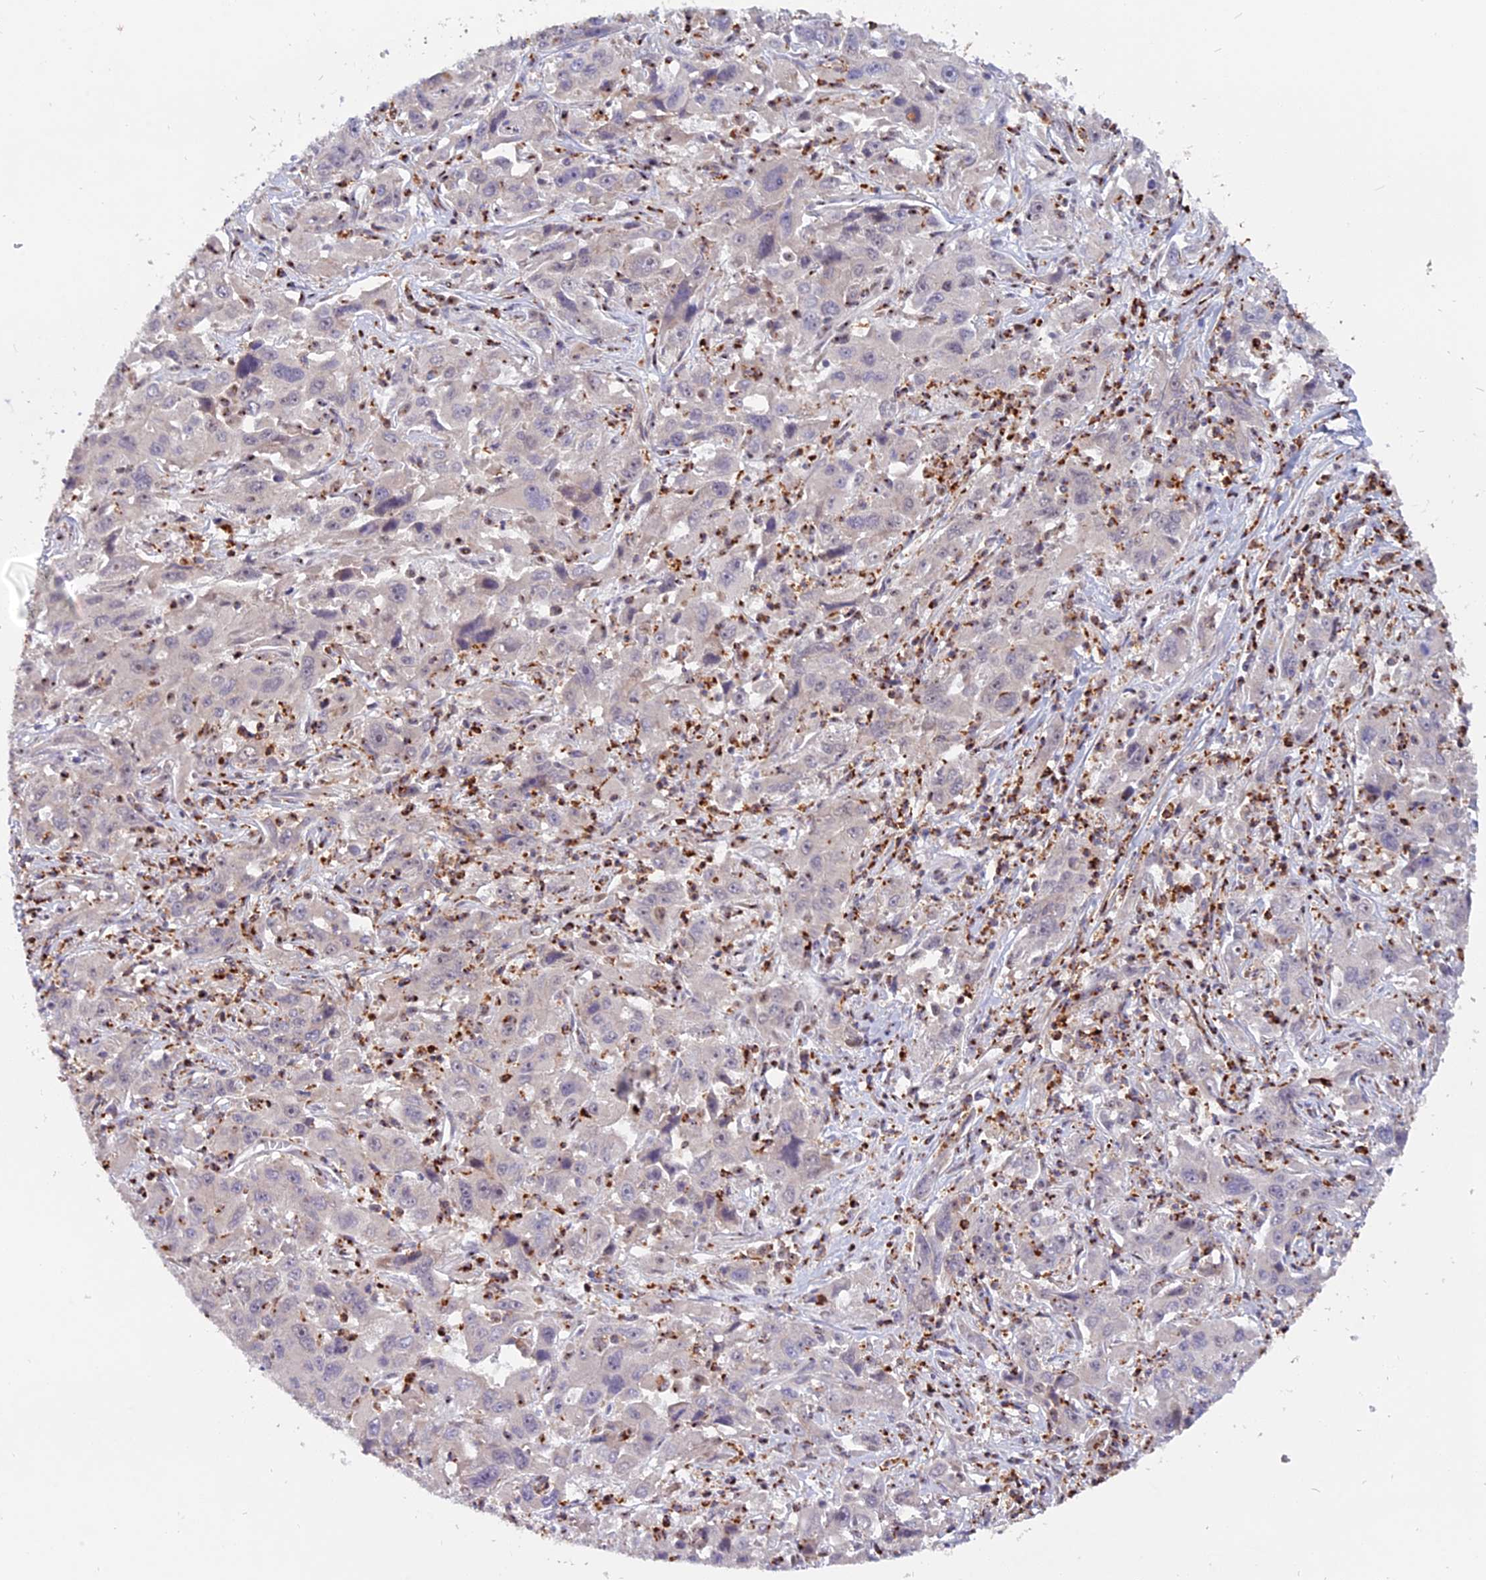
{"staining": {"intensity": "negative", "quantity": "none", "location": "none"}, "tissue": "liver cancer", "cell_type": "Tumor cells", "image_type": "cancer", "snomed": [{"axis": "morphology", "description": "Carcinoma, Hepatocellular, NOS"}, {"axis": "topography", "description": "Liver"}], "caption": "There is no significant staining in tumor cells of liver hepatocellular carcinoma.", "gene": "FAM118B", "patient": {"sex": "male", "age": 63}}